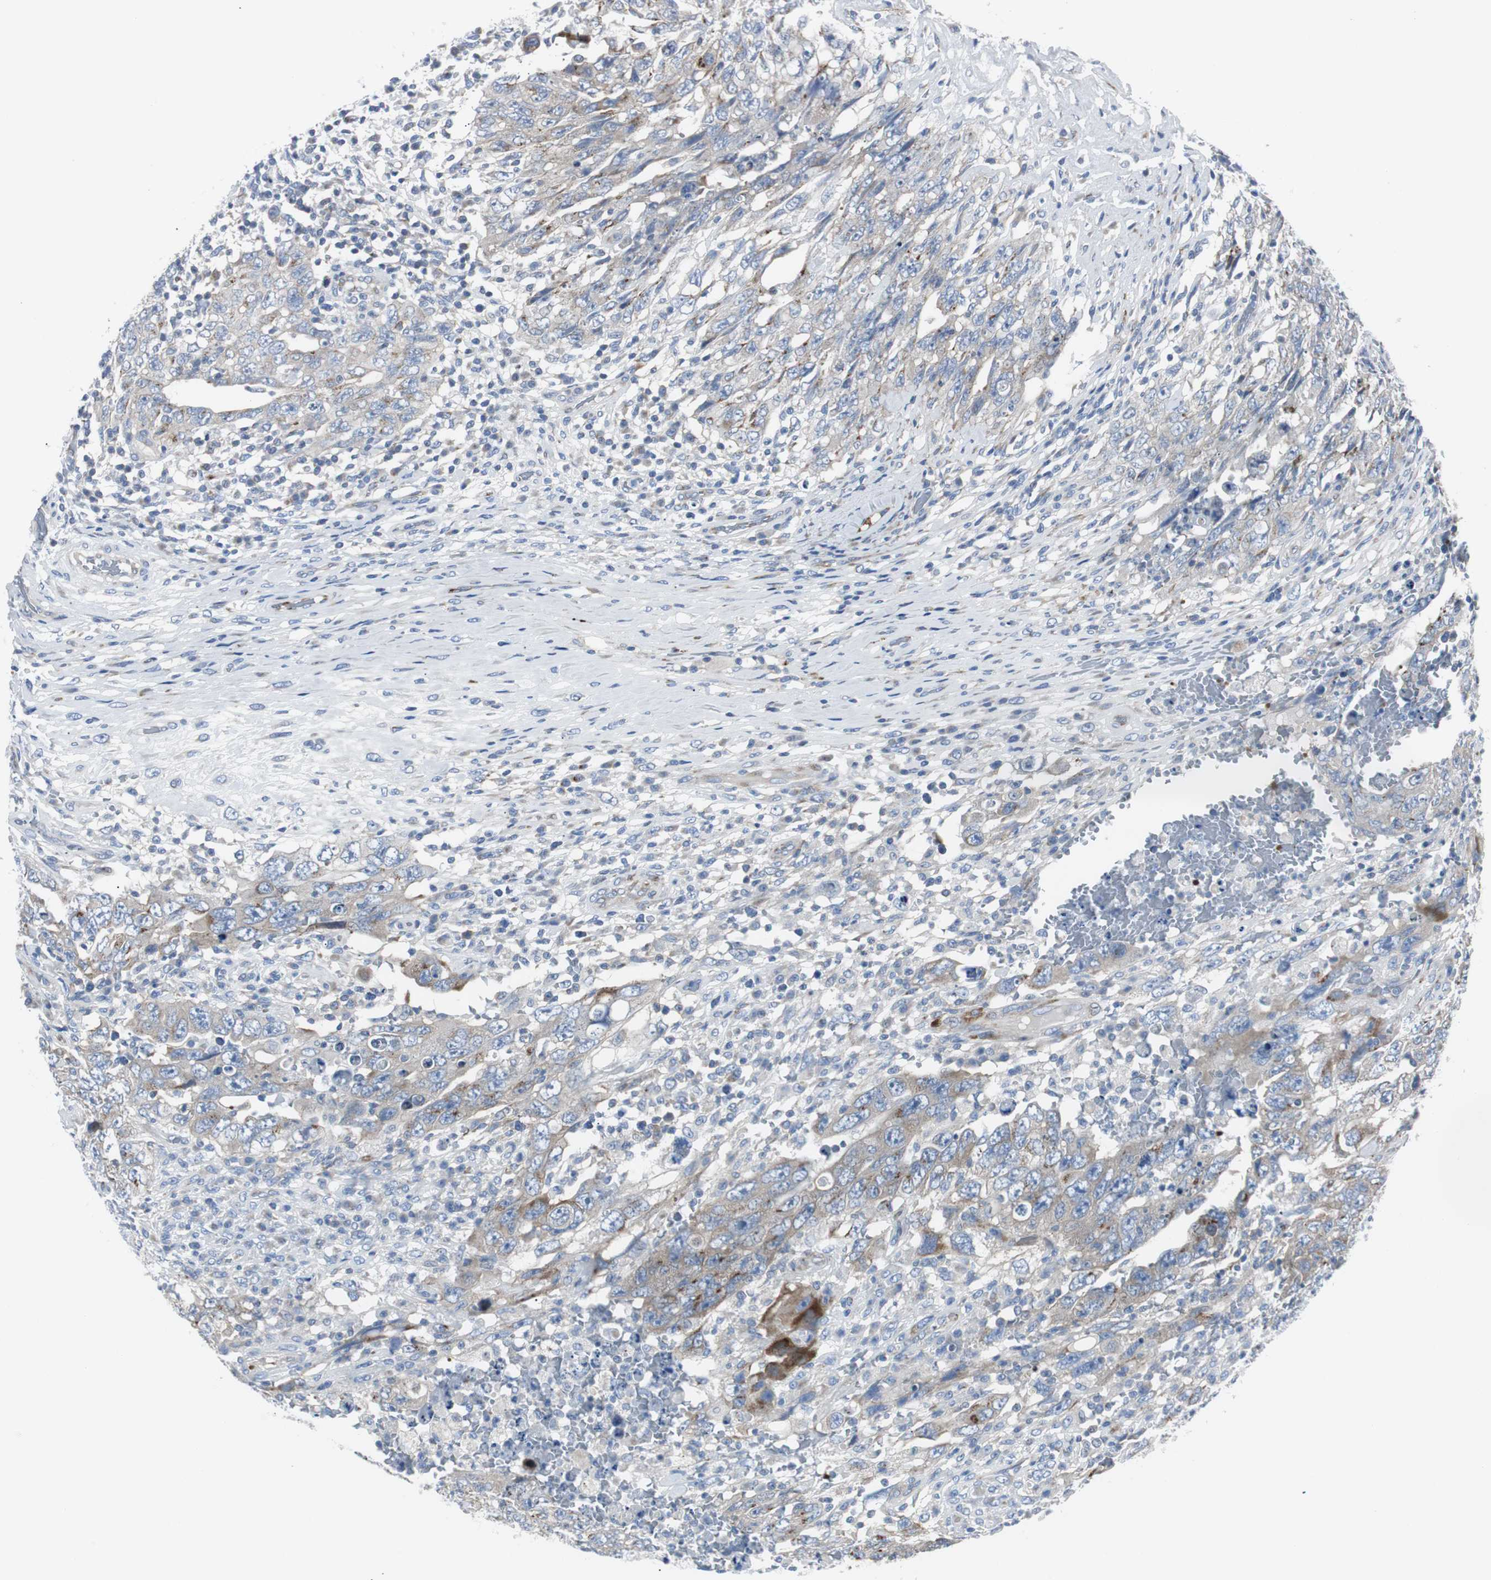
{"staining": {"intensity": "weak", "quantity": ">75%", "location": "cytoplasmic/membranous"}, "tissue": "testis cancer", "cell_type": "Tumor cells", "image_type": "cancer", "snomed": [{"axis": "morphology", "description": "Carcinoma, Embryonal, NOS"}, {"axis": "topography", "description": "Testis"}], "caption": "DAB (3,3'-diaminobenzidine) immunohistochemical staining of human testis embryonal carcinoma reveals weak cytoplasmic/membranous protein positivity in about >75% of tumor cells.", "gene": "BBC3", "patient": {"sex": "male", "age": 26}}